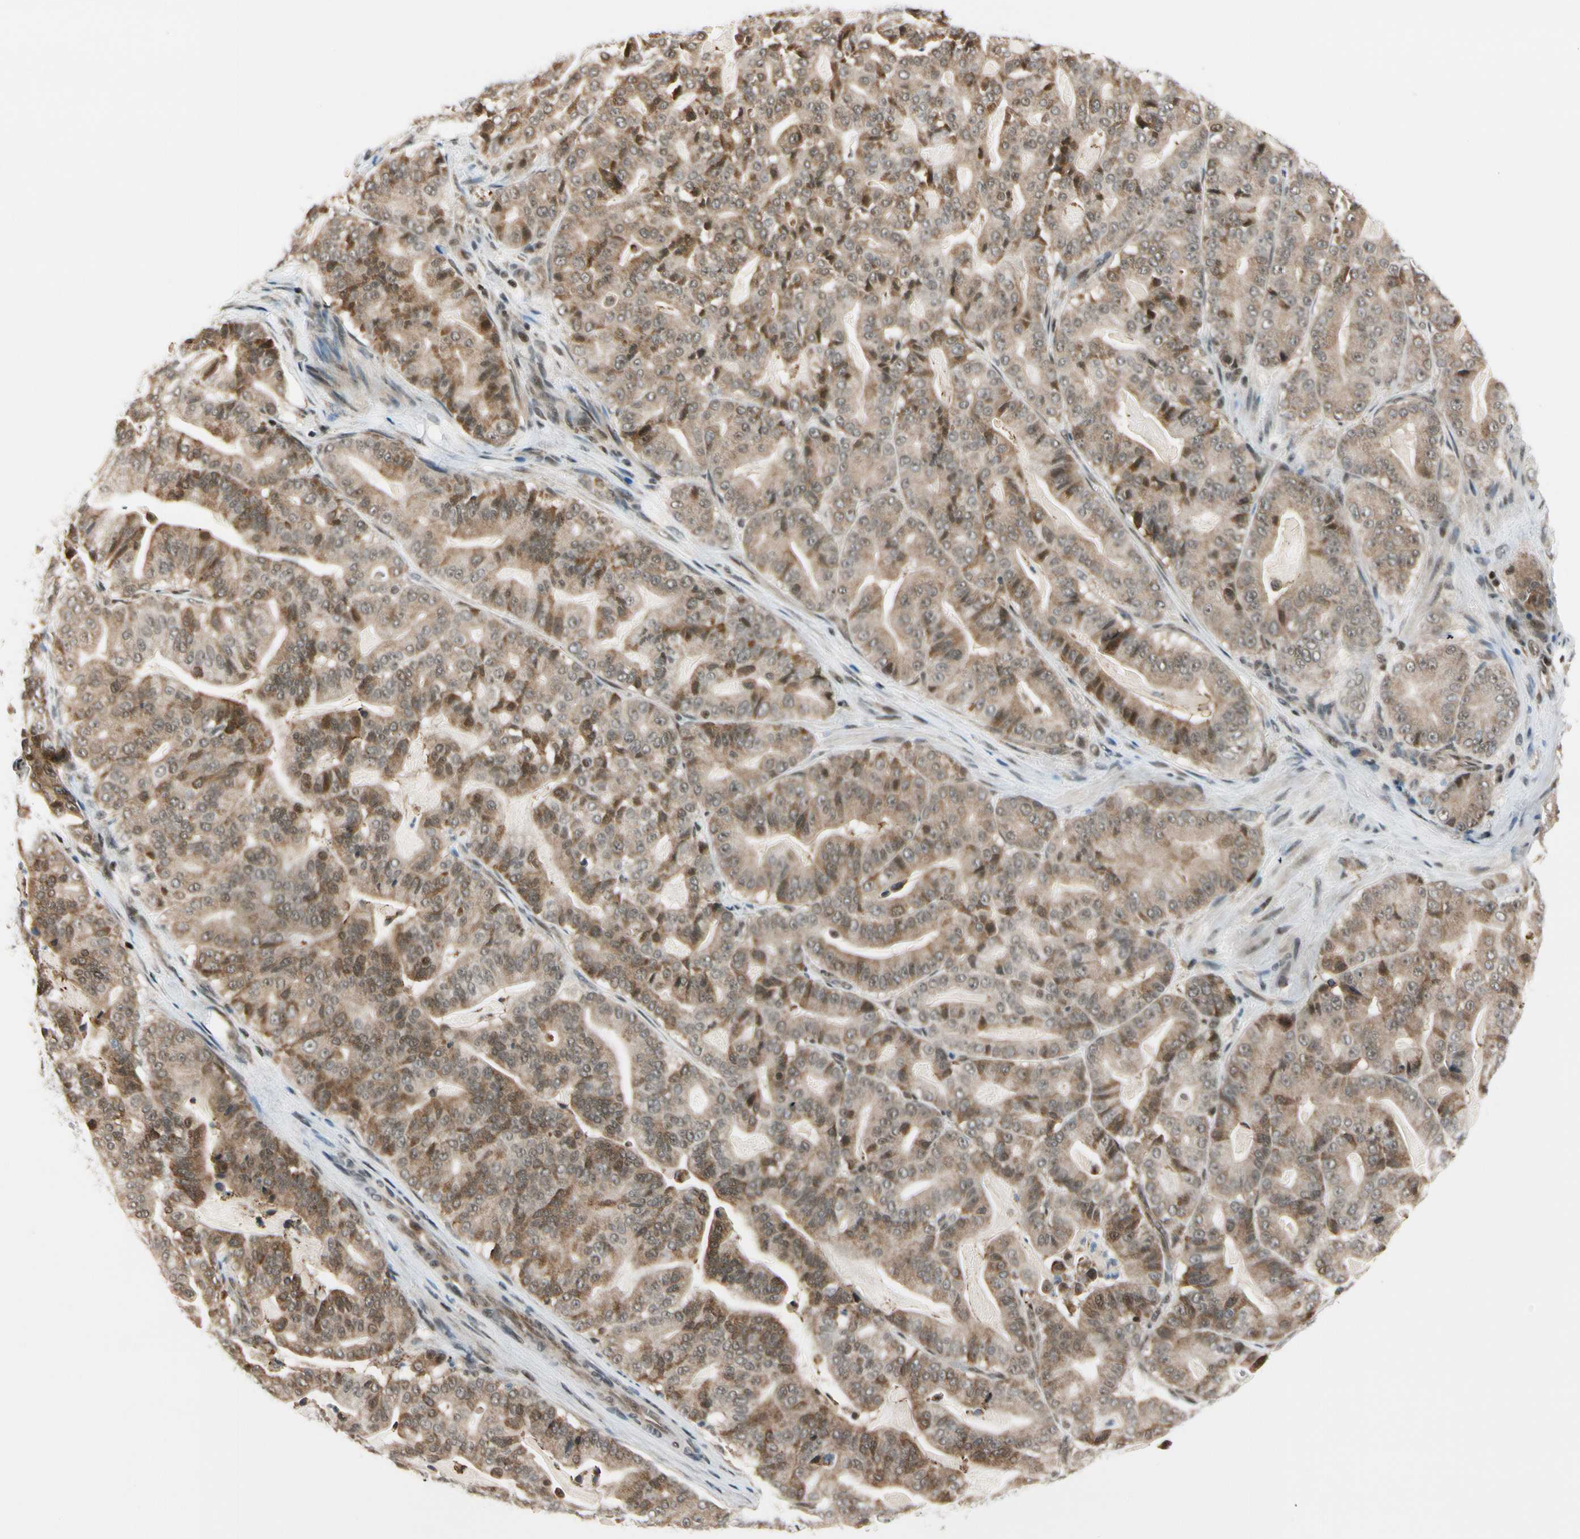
{"staining": {"intensity": "moderate", "quantity": ">75%", "location": "cytoplasmic/membranous"}, "tissue": "pancreatic cancer", "cell_type": "Tumor cells", "image_type": "cancer", "snomed": [{"axis": "morphology", "description": "Adenocarcinoma, NOS"}, {"axis": "topography", "description": "Pancreas"}], "caption": "Adenocarcinoma (pancreatic) stained for a protein shows moderate cytoplasmic/membranous positivity in tumor cells.", "gene": "DAXX", "patient": {"sex": "male", "age": 63}}